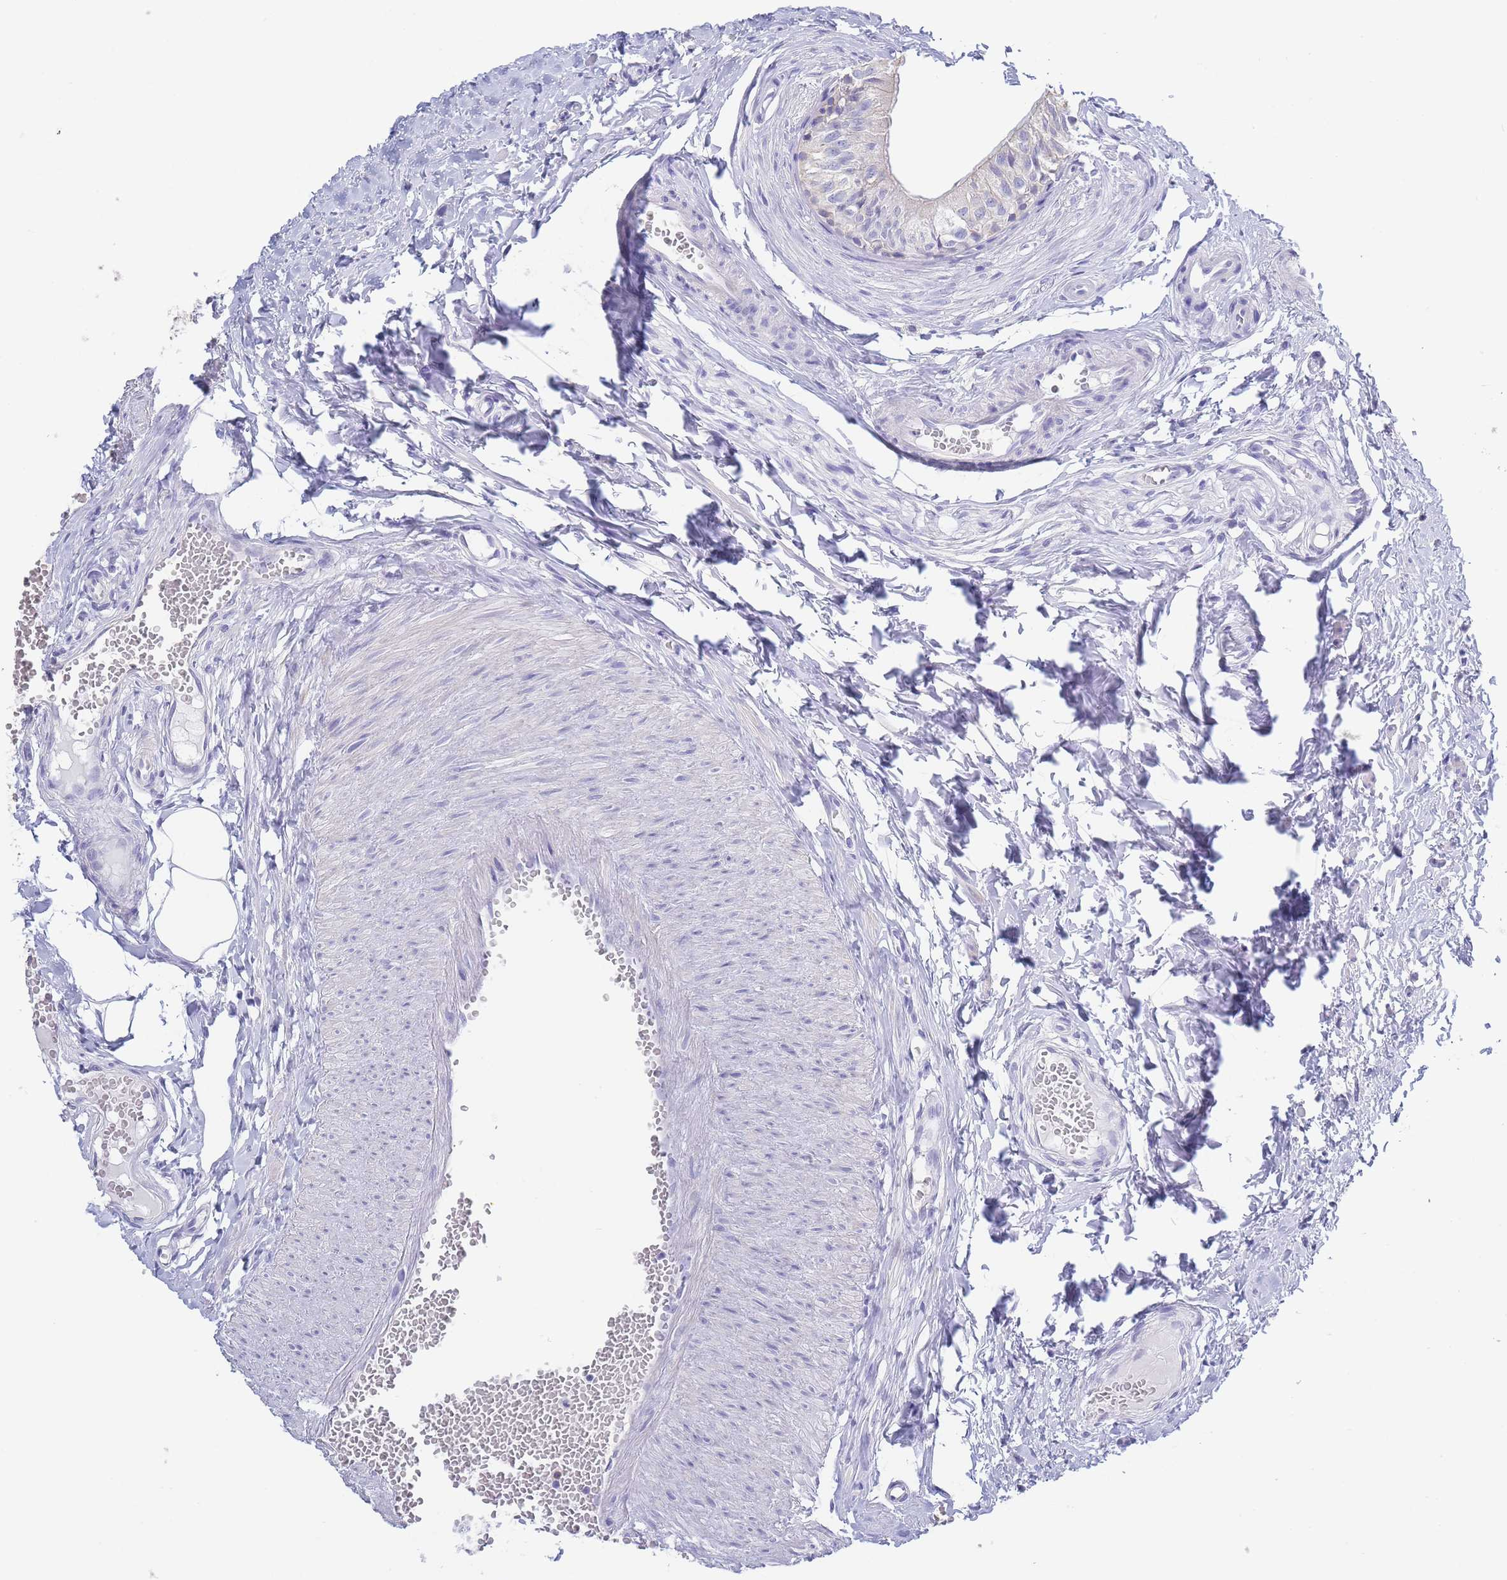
{"staining": {"intensity": "negative", "quantity": "none", "location": "none"}, "tissue": "epididymis", "cell_type": "Glandular cells", "image_type": "normal", "snomed": [{"axis": "morphology", "description": "Normal tissue, NOS"}, {"axis": "topography", "description": "Epididymis"}], "caption": "IHC of benign epididymis demonstrates no staining in glandular cells.", "gene": "CD37", "patient": {"sex": "male", "age": 37}}